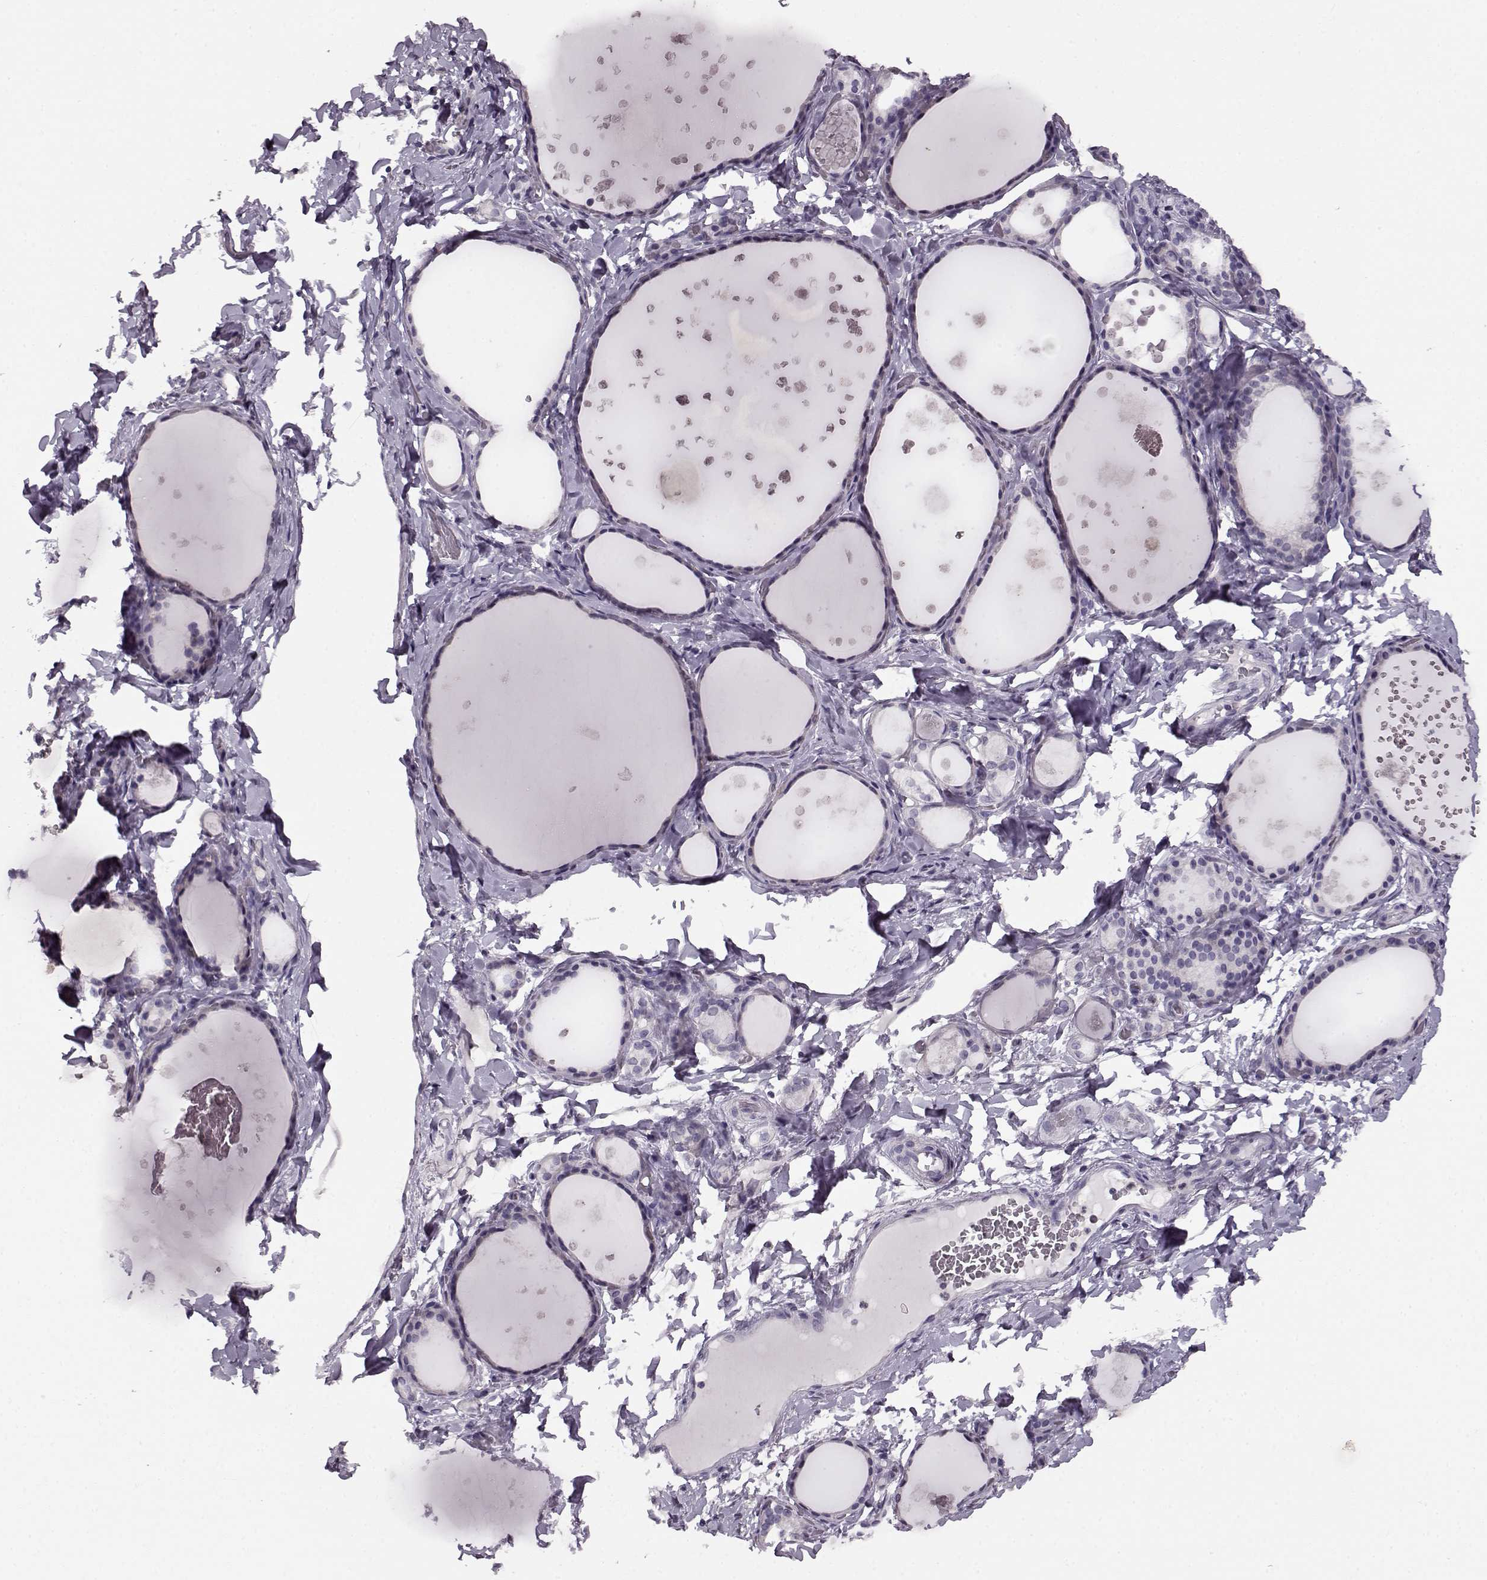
{"staining": {"intensity": "negative", "quantity": "none", "location": "none"}, "tissue": "thyroid gland", "cell_type": "Glandular cells", "image_type": "normal", "snomed": [{"axis": "morphology", "description": "Normal tissue, NOS"}, {"axis": "topography", "description": "Thyroid gland"}], "caption": "IHC micrograph of benign thyroid gland: human thyroid gland stained with DAB (3,3'-diaminobenzidine) exhibits no significant protein expression in glandular cells. Nuclei are stained in blue.", "gene": "RP1L1", "patient": {"sex": "female", "age": 56}}